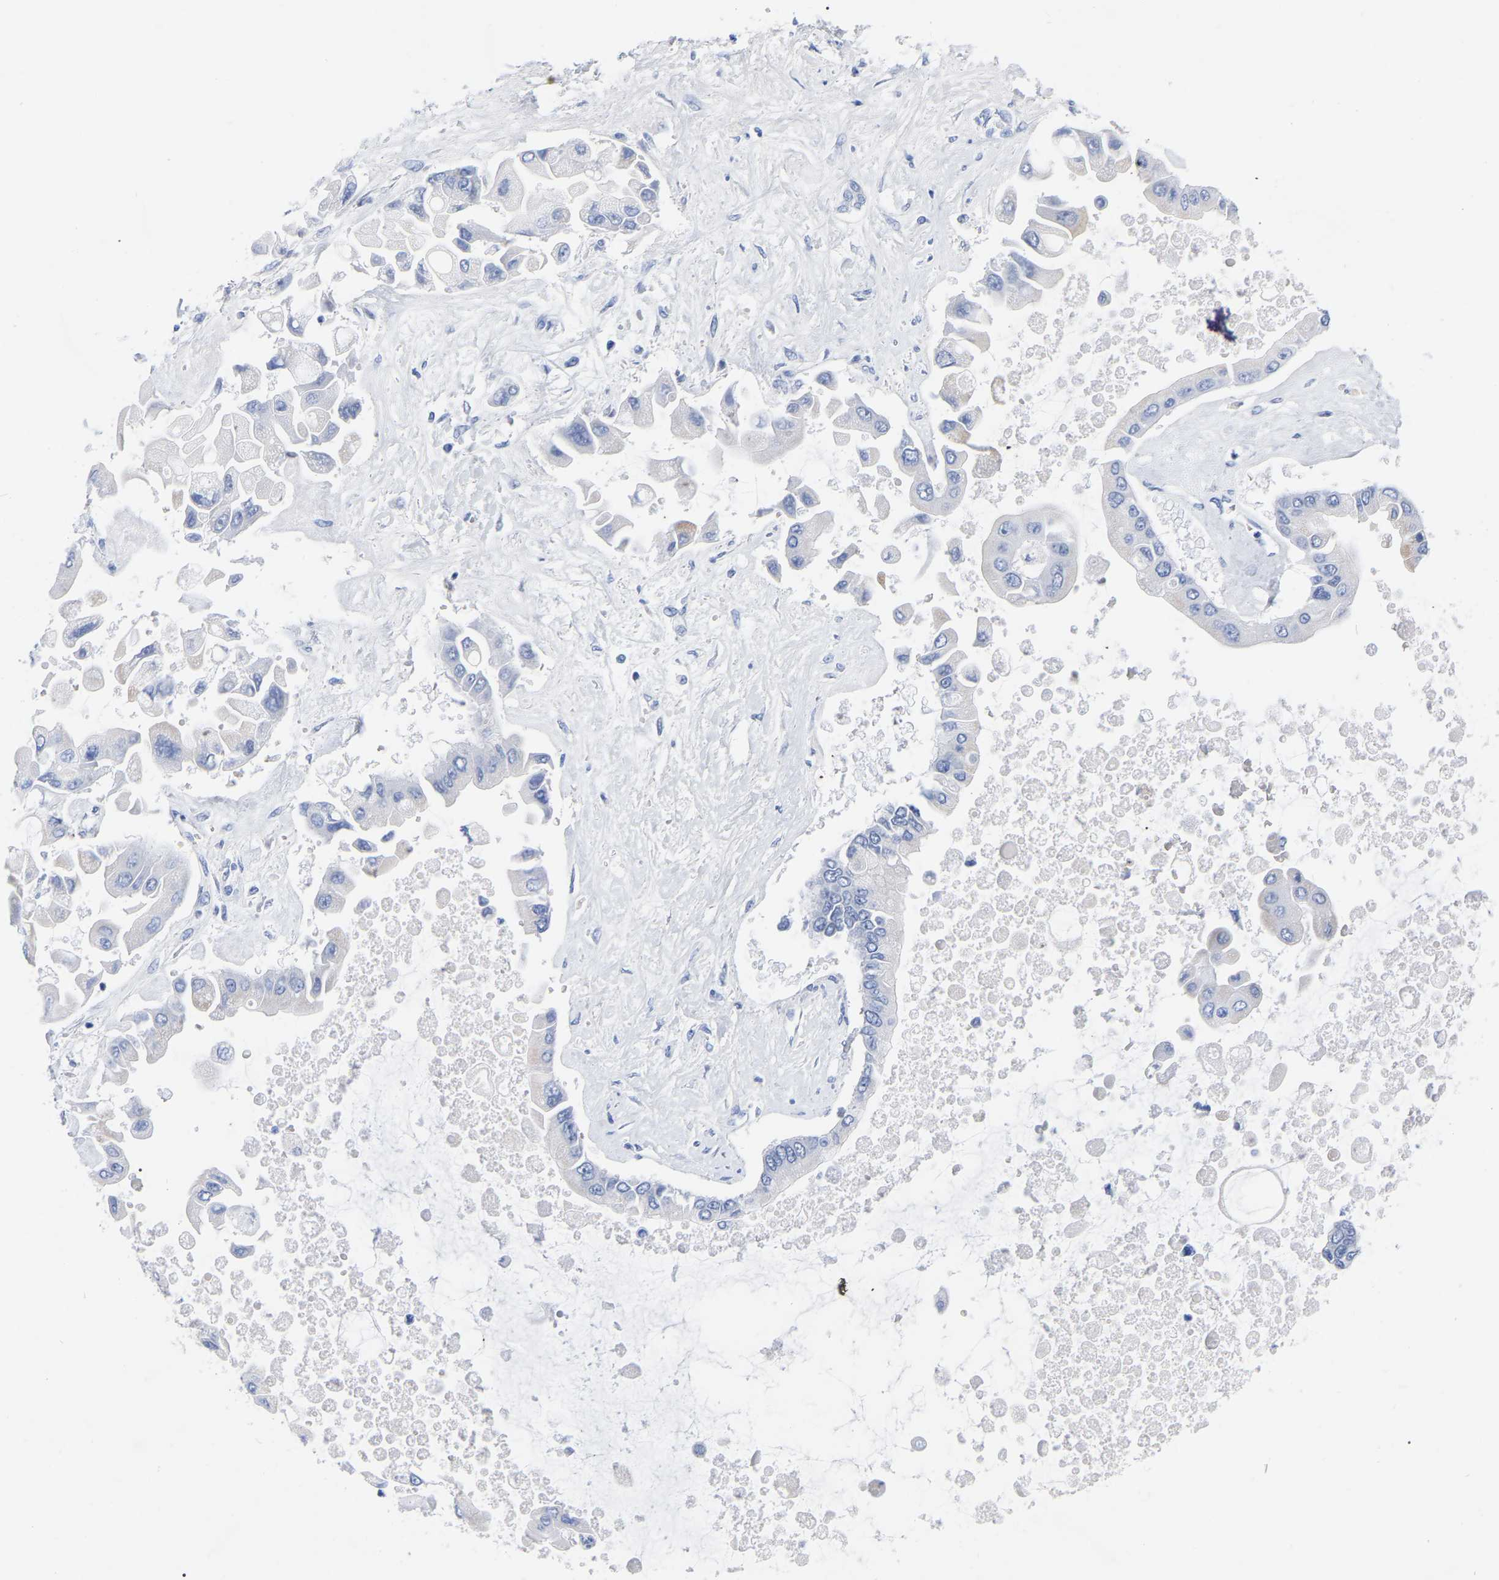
{"staining": {"intensity": "moderate", "quantity": "<25%", "location": "cytoplasmic/membranous"}, "tissue": "liver cancer", "cell_type": "Tumor cells", "image_type": "cancer", "snomed": [{"axis": "morphology", "description": "Cholangiocarcinoma"}, {"axis": "topography", "description": "Liver"}], "caption": "There is low levels of moderate cytoplasmic/membranous positivity in tumor cells of liver cholangiocarcinoma, as demonstrated by immunohistochemical staining (brown color).", "gene": "ZNF629", "patient": {"sex": "male", "age": 50}}